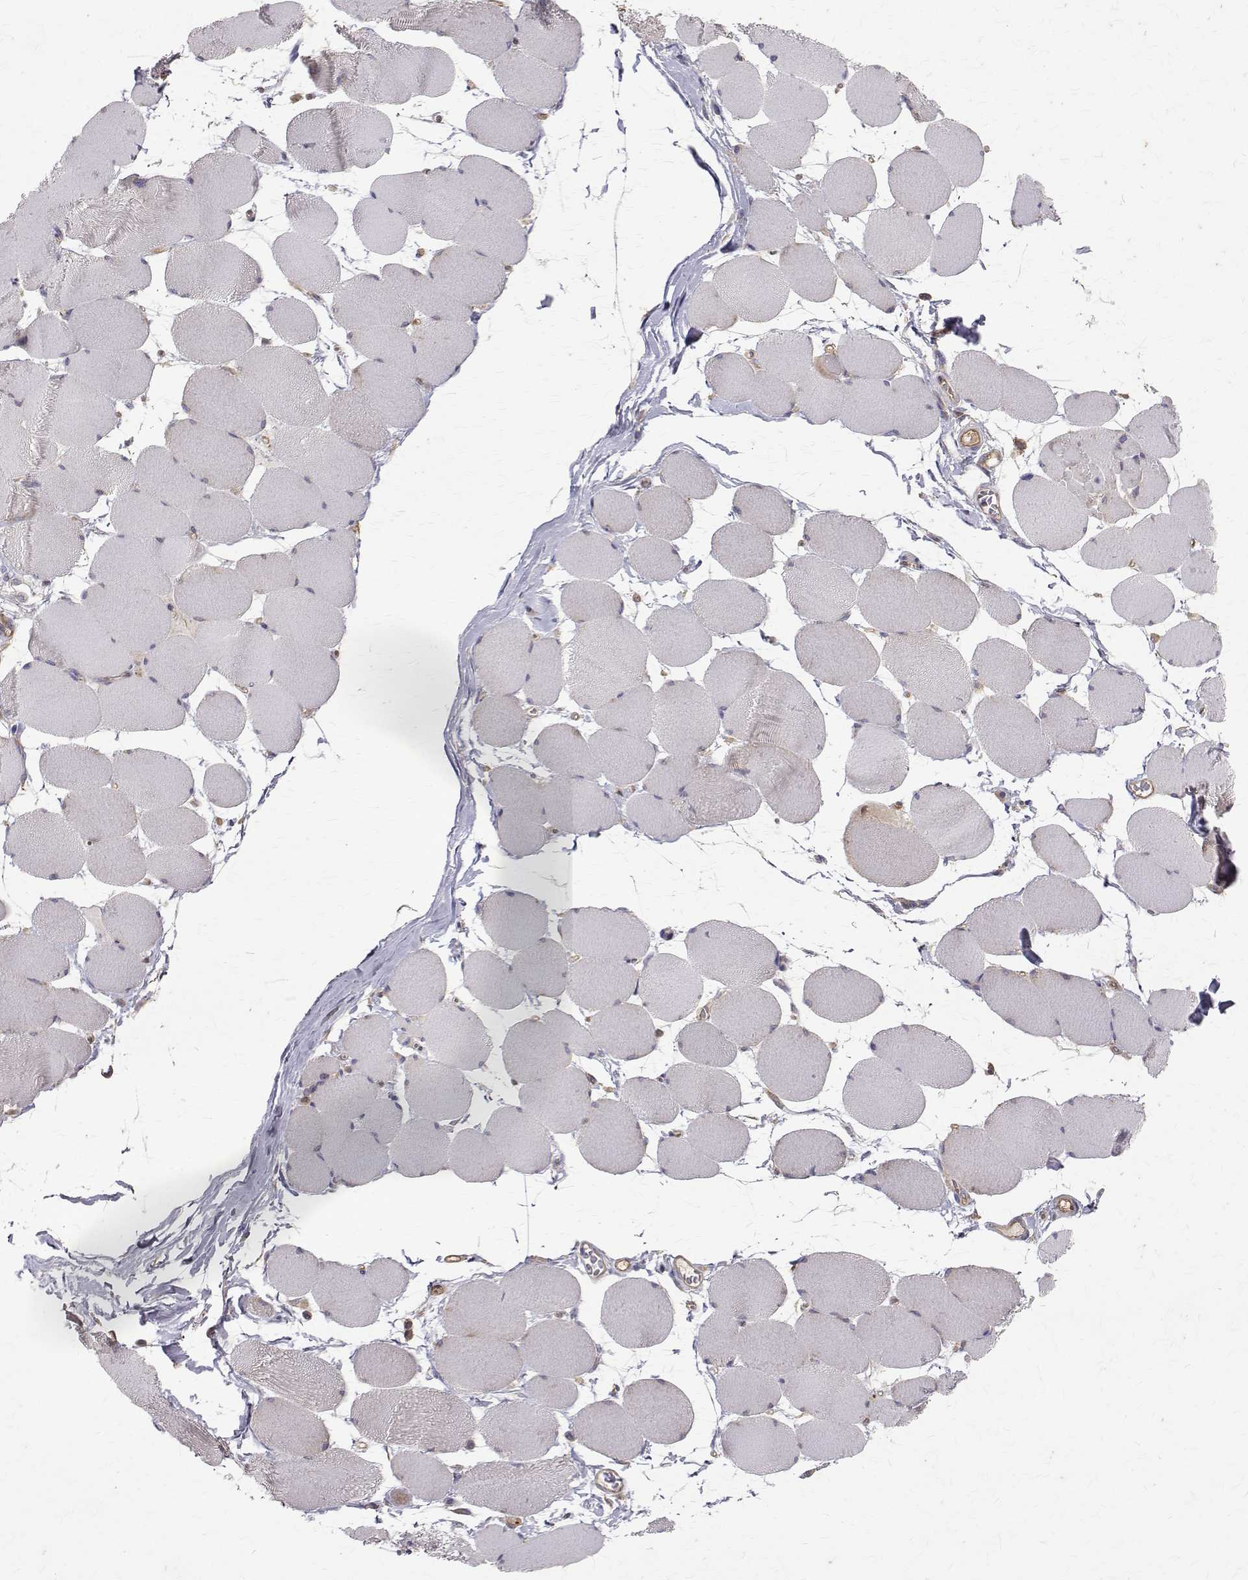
{"staining": {"intensity": "negative", "quantity": "none", "location": "none"}, "tissue": "skeletal muscle", "cell_type": "Myocytes", "image_type": "normal", "snomed": [{"axis": "morphology", "description": "Normal tissue, NOS"}, {"axis": "topography", "description": "Skeletal muscle"}], "caption": "This micrograph is of benign skeletal muscle stained with immunohistochemistry to label a protein in brown with the nuclei are counter-stained blue. There is no expression in myocytes.", "gene": "FARSB", "patient": {"sex": "female", "age": 75}}